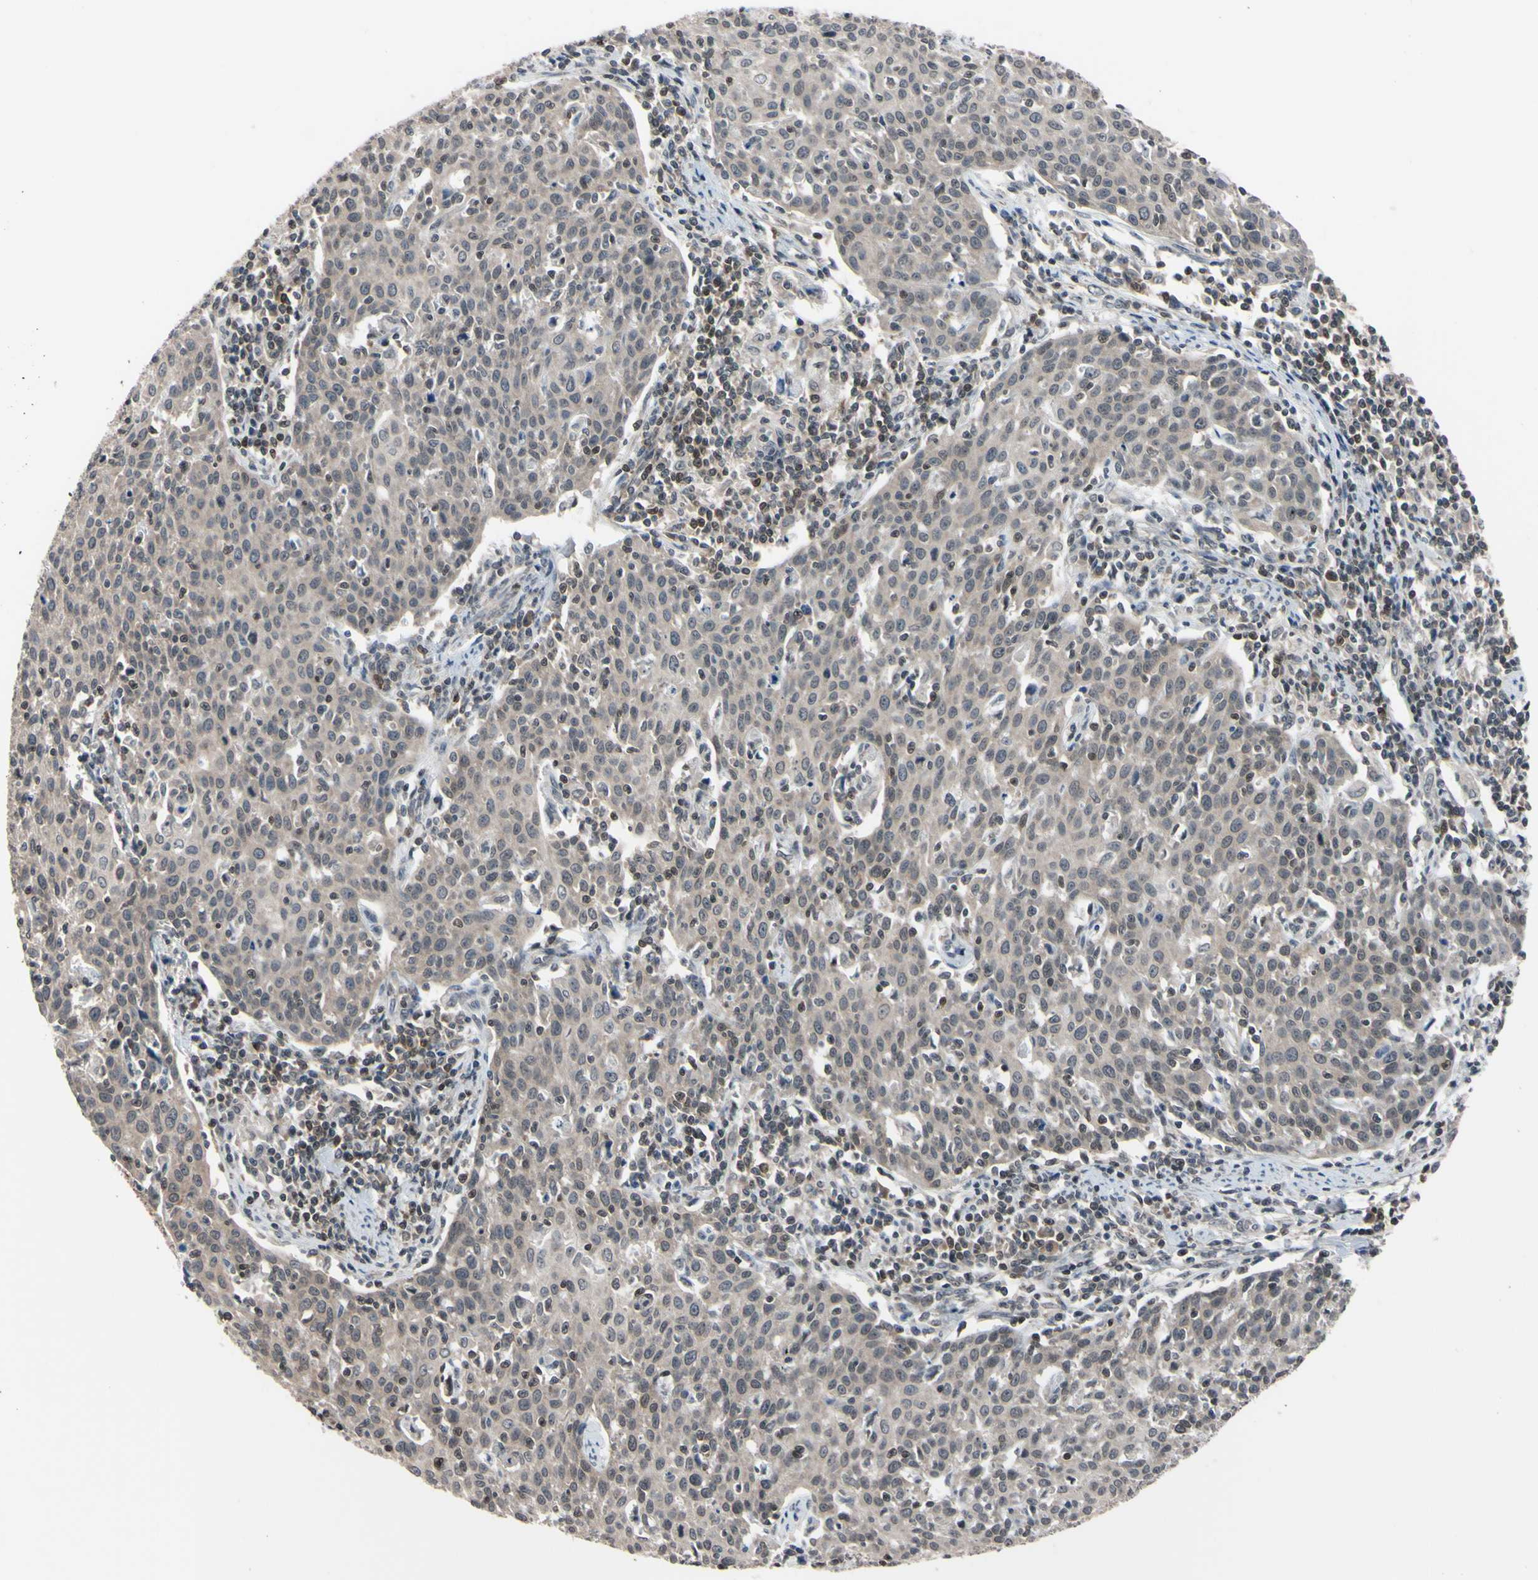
{"staining": {"intensity": "weak", "quantity": ">75%", "location": "cytoplasmic/membranous"}, "tissue": "cervical cancer", "cell_type": "Tumor cells", "image_type": "cancer", "snomed": [{"axis": "morphology", "description": "Squamous cell carcinoma, NOS"}, {"axis": "topography", "description": "Cervix"}], "caption": "Cervical squamous cell carcinoma stained with a brown dye exhibits weak cytoplasmic/membranous positive staining in approximately >75% of tumor cells.", "gene": "UBE2I", "patient": {"sex": "female", "age": 38}}